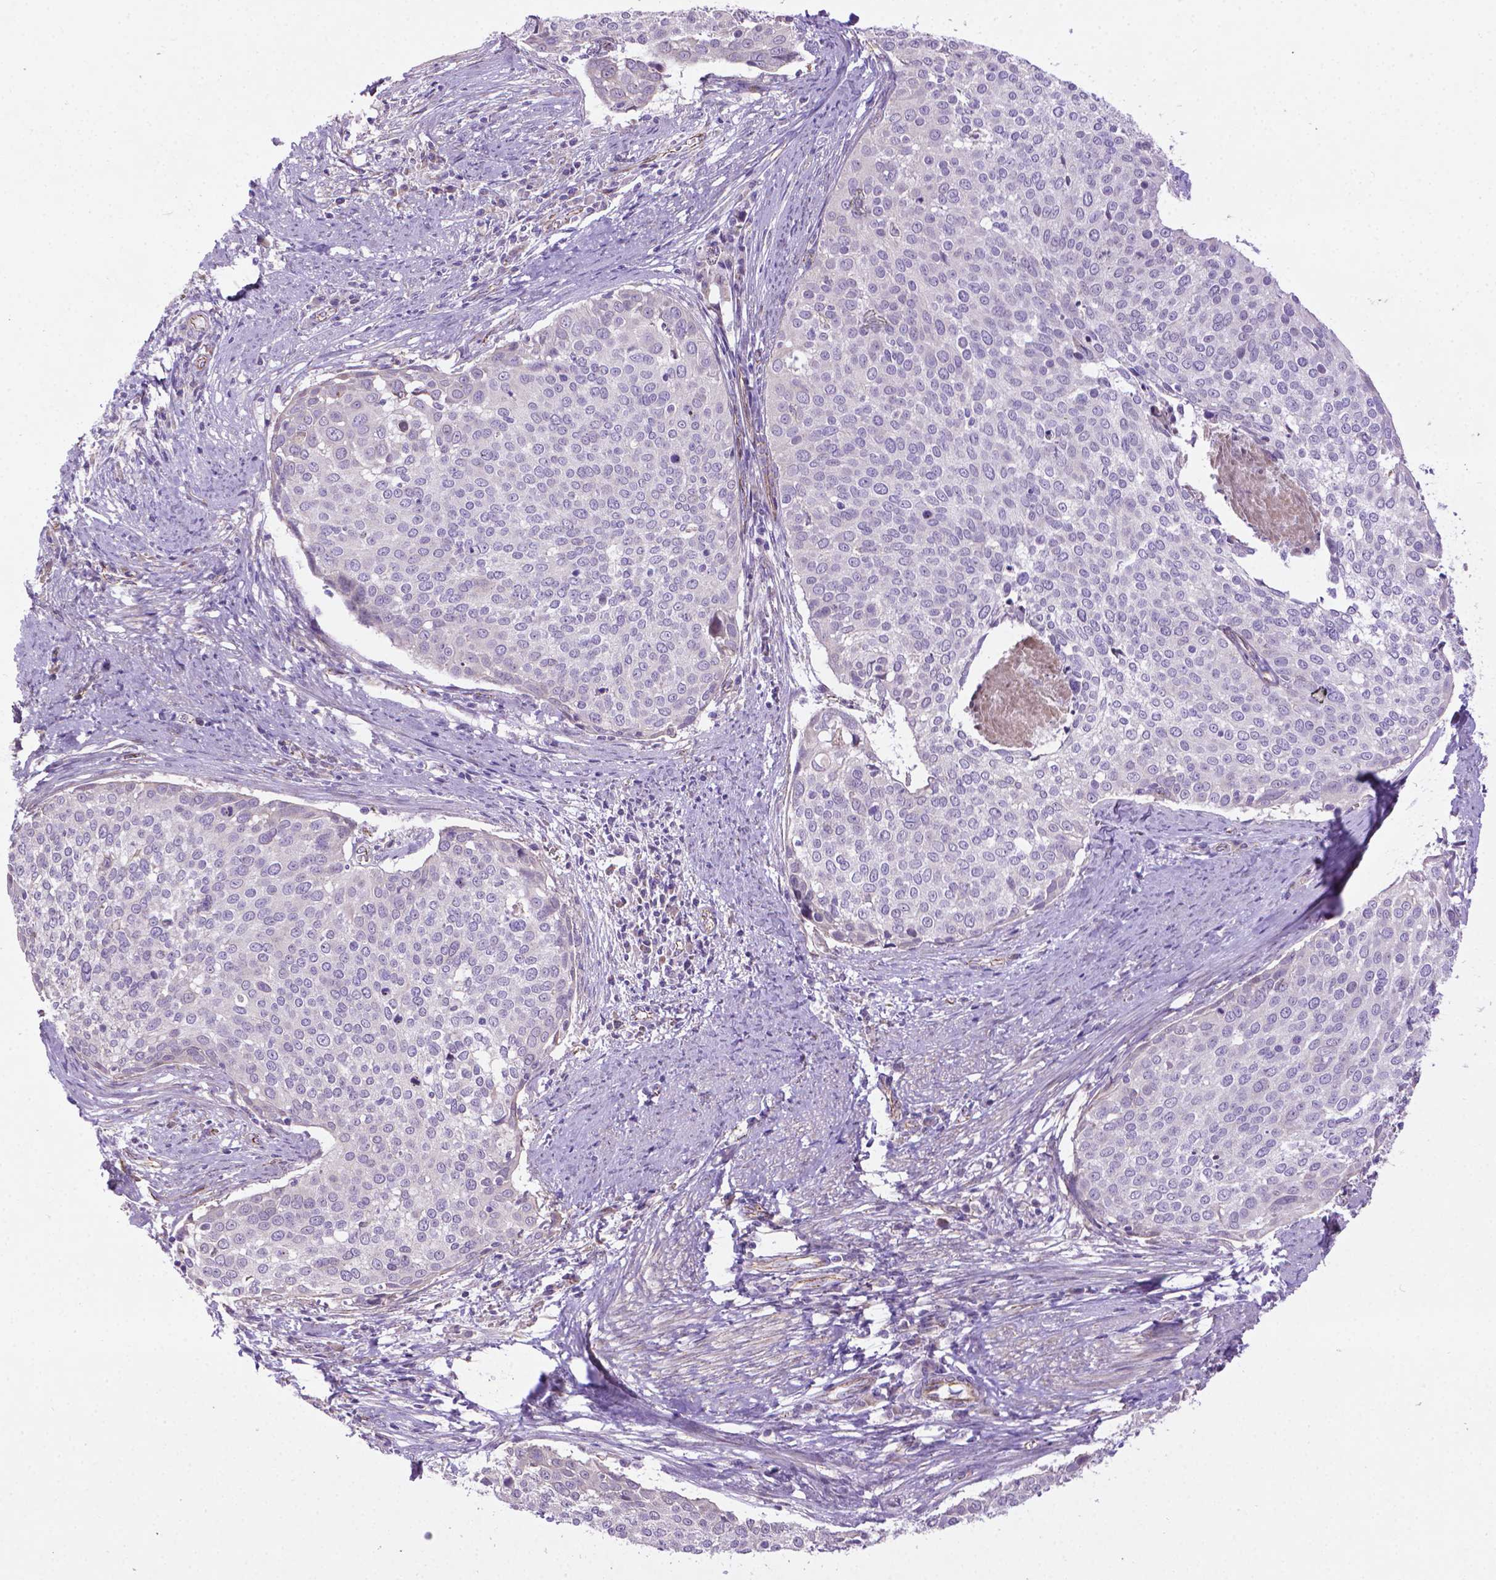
{"staining": {"intensity": "negative", "quantity": "none", "location": "none"}, "tissue": "cervical cancer", "cell_type": "Tumor cells", "image_type": "cancer", "snomed": [{"axis": "morphology", "description": "Squamous cell carcinoma, NOS"}, {"axis": "topography", "description": "Cervix"}], "caption": "High magnification brightfield microscopy of cervical cancer stained with DAB (brown) and counterstained with hematoxylin (blue): tumor cells show no significant expression. The staining was performed using DAB (3,3'-diaminobenzidine) to visualize the protein expression in brown, while the nuclei were stained in blue with hematoxylin (Magnification: 20x).", "gene": "CCER2", "patient": {"sex": "female", "age": 39}}